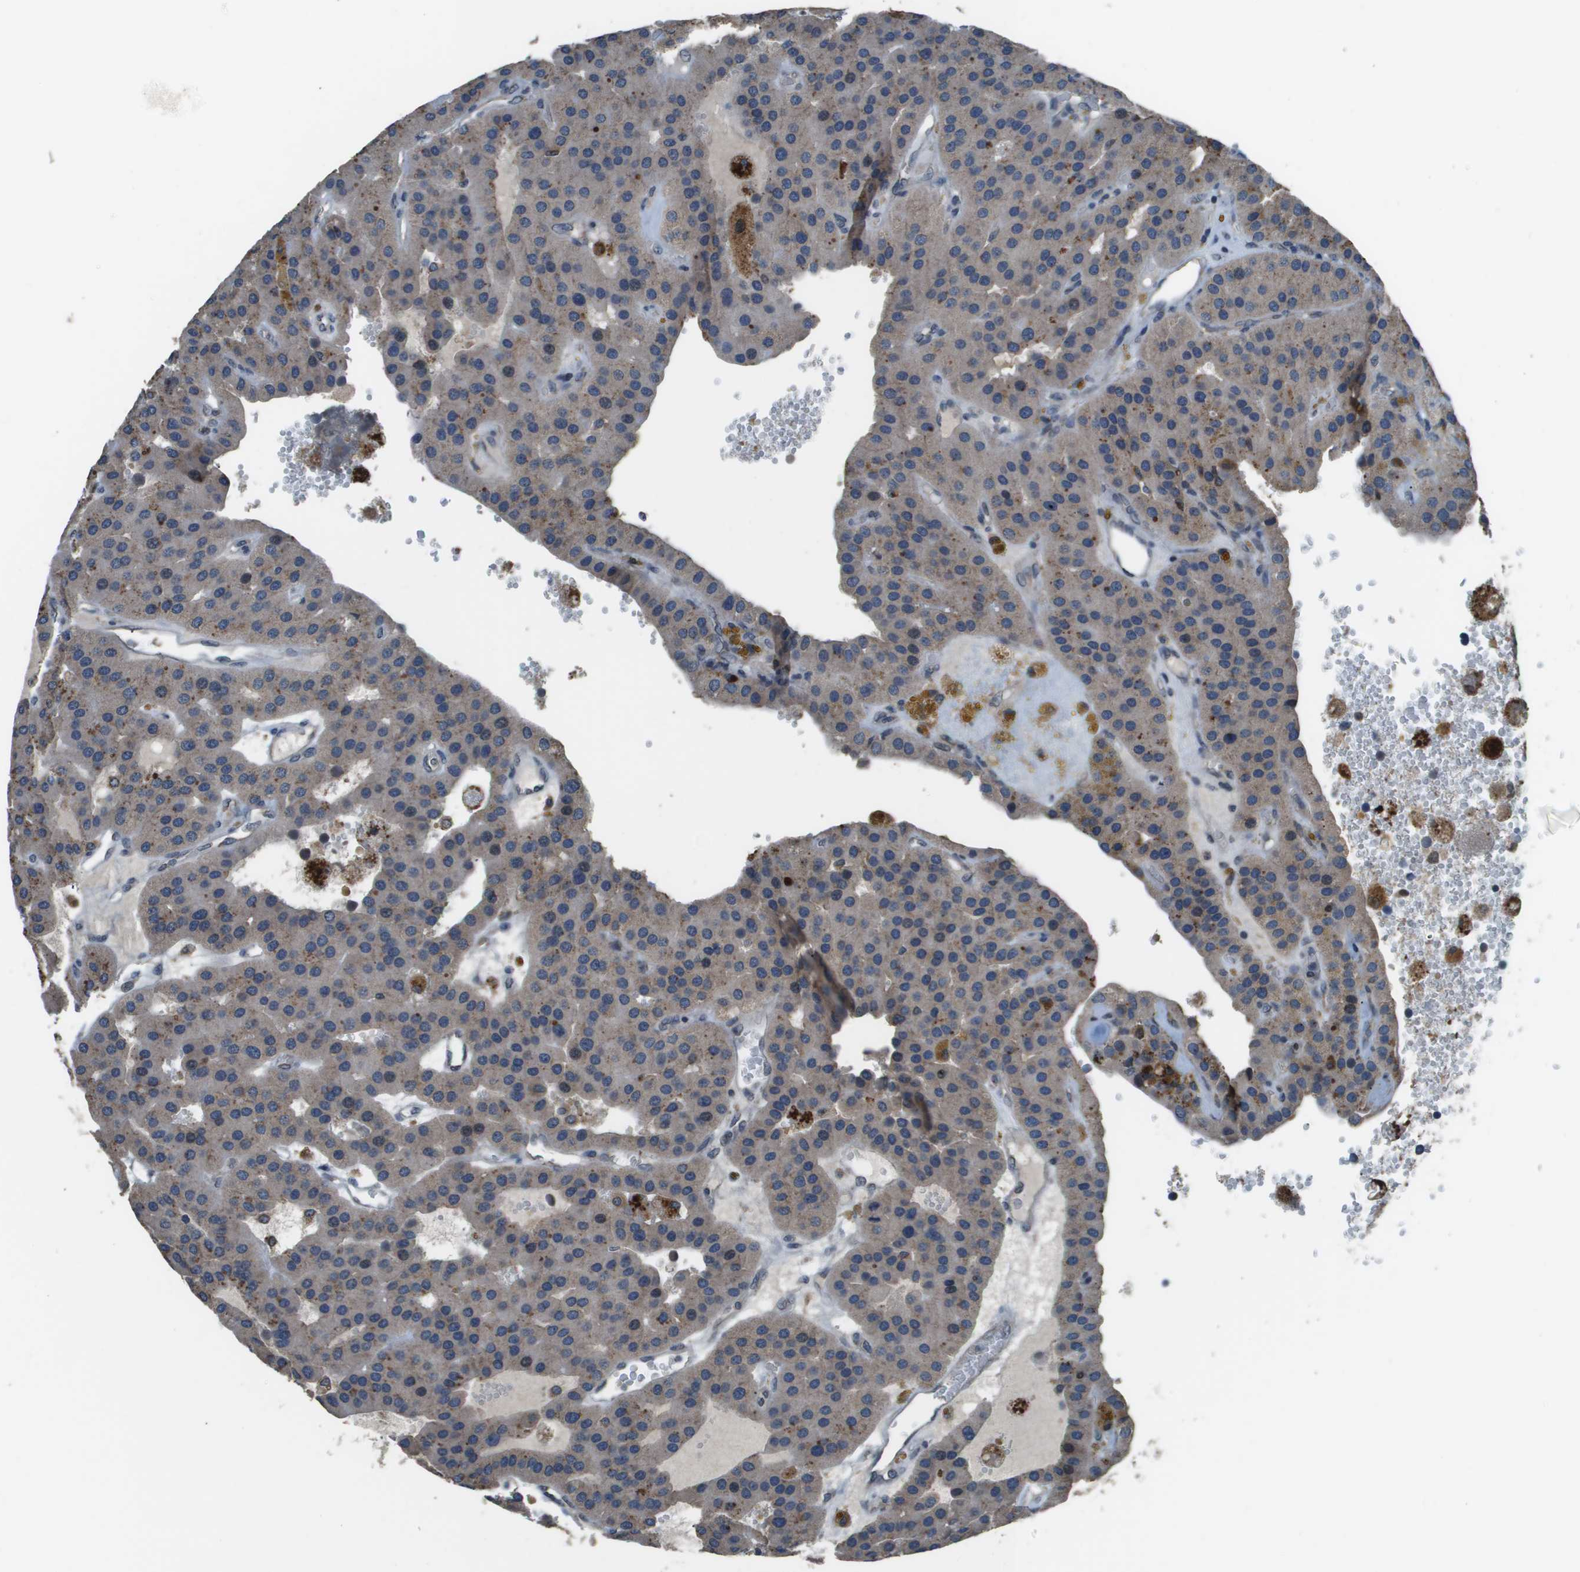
{"staining": {"intensity": "weak", "quantity": "<25%", "location": "cytoplasmic/membranous"}, "tissue": "parathyroid gland", "cell_type": "Glandular cells", "image_type": "normal", "snomed": [{"axis": "morphology", "description": "Normal tissue, NOS"}, {"axis": "morphology", "description": "Adenoma, NOS"}, {"axis": "topography", "description": "Parathyroid gland"}], "caption": "DAB (3,3'-diaminobenzidine) immunohistochemical staining of benign parathyroid gland demonstrates no significant expression in glandular cells.", "gene": "GOSR2", "patient": {"sex": "female", "age": 86}}